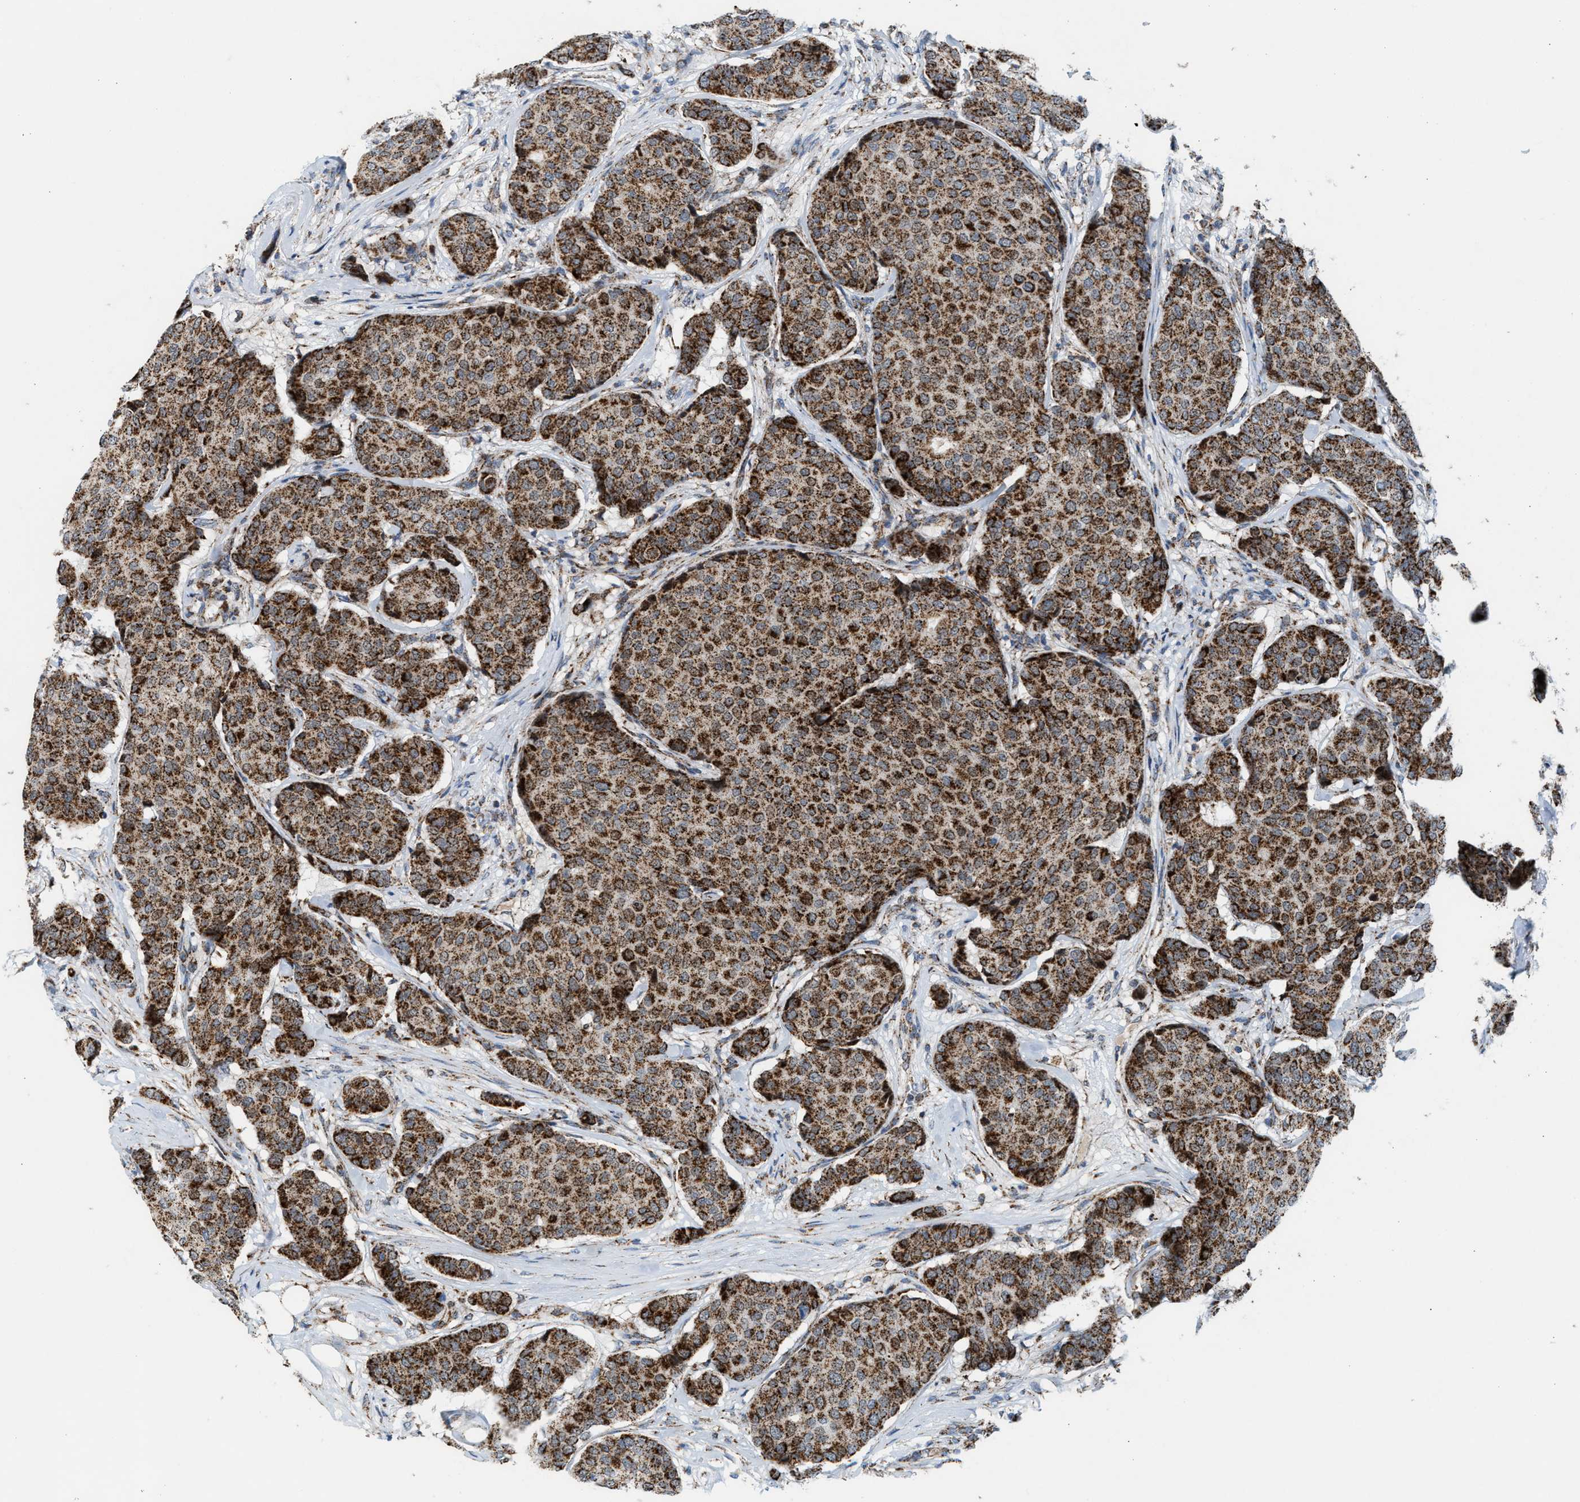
{"staining": {"intensity": "strong", "quantity": ">75%", "location": "cytoplasmic/membranous"}, "tissue": "breast cancer", "cell_type": "Tumor cells", "image_type": "cancer", "snomed": [{"axis": "morphology", "description": "Duct carcinoma"}, {"axis": "topography", "description": "Breast"}], "caption": "Human infiltrating ductal carcinoma (breast) stained with a brown dye shows strong cytoplasmic/membranous positive expression in about >75% of tumor cells.", "gene": "PMPCA", "patient": {"sex": "female", "age": 75}}